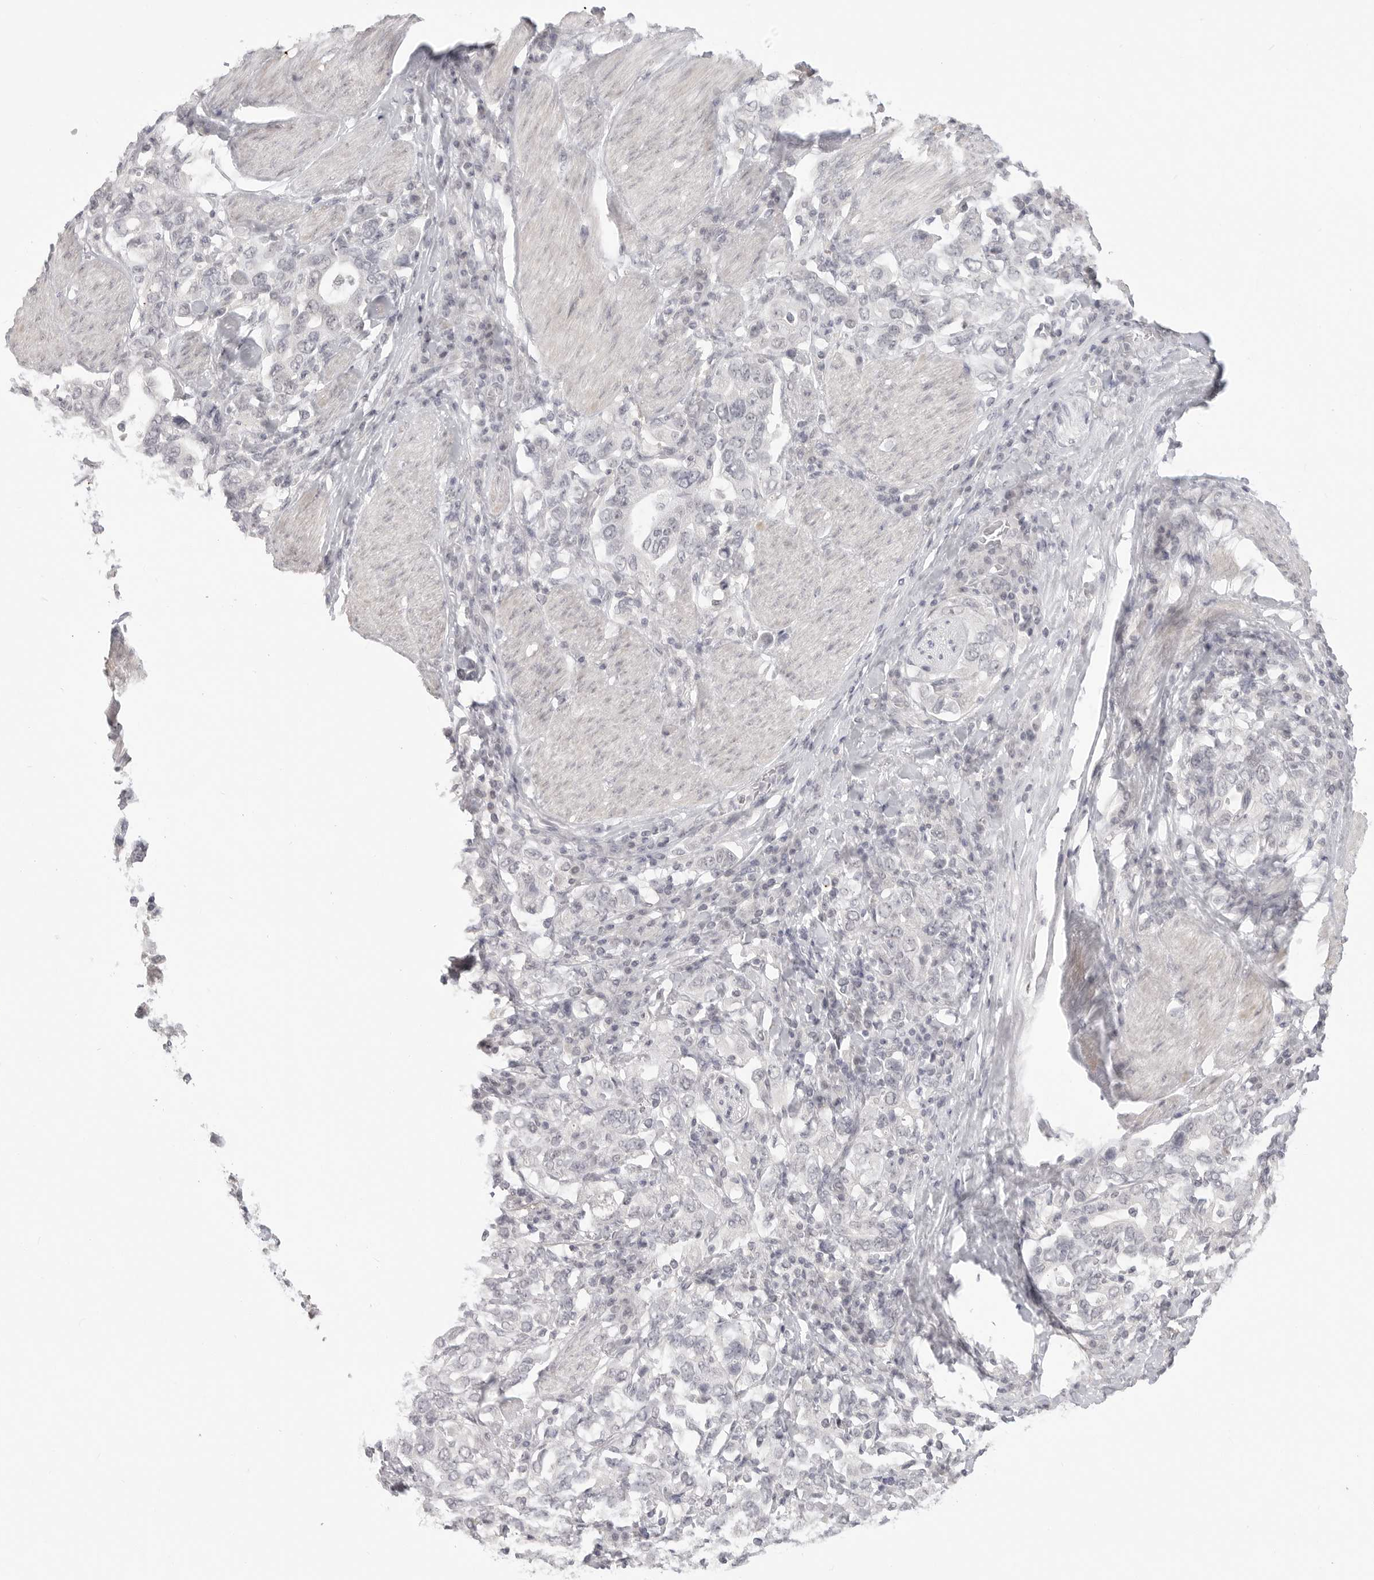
{"staining": {"intensity": "negative", "quantity": "none", "location": "none"}, "tissue": "stomach cancer", "cell_type": "Tumor cells", "image_type": "cancer", "snomed": [{"axis": "morphology", "description": "Adenocarcinoma, NOS"}, {"axis": "topography", "description": "Stomach, upper"}], "caption": "Protein analysis of adenocarcinoma (stomach) shows no significant expression in tumor cells.", "gene": "KLK11", "patient": {"sex": "male", "age": 62}}